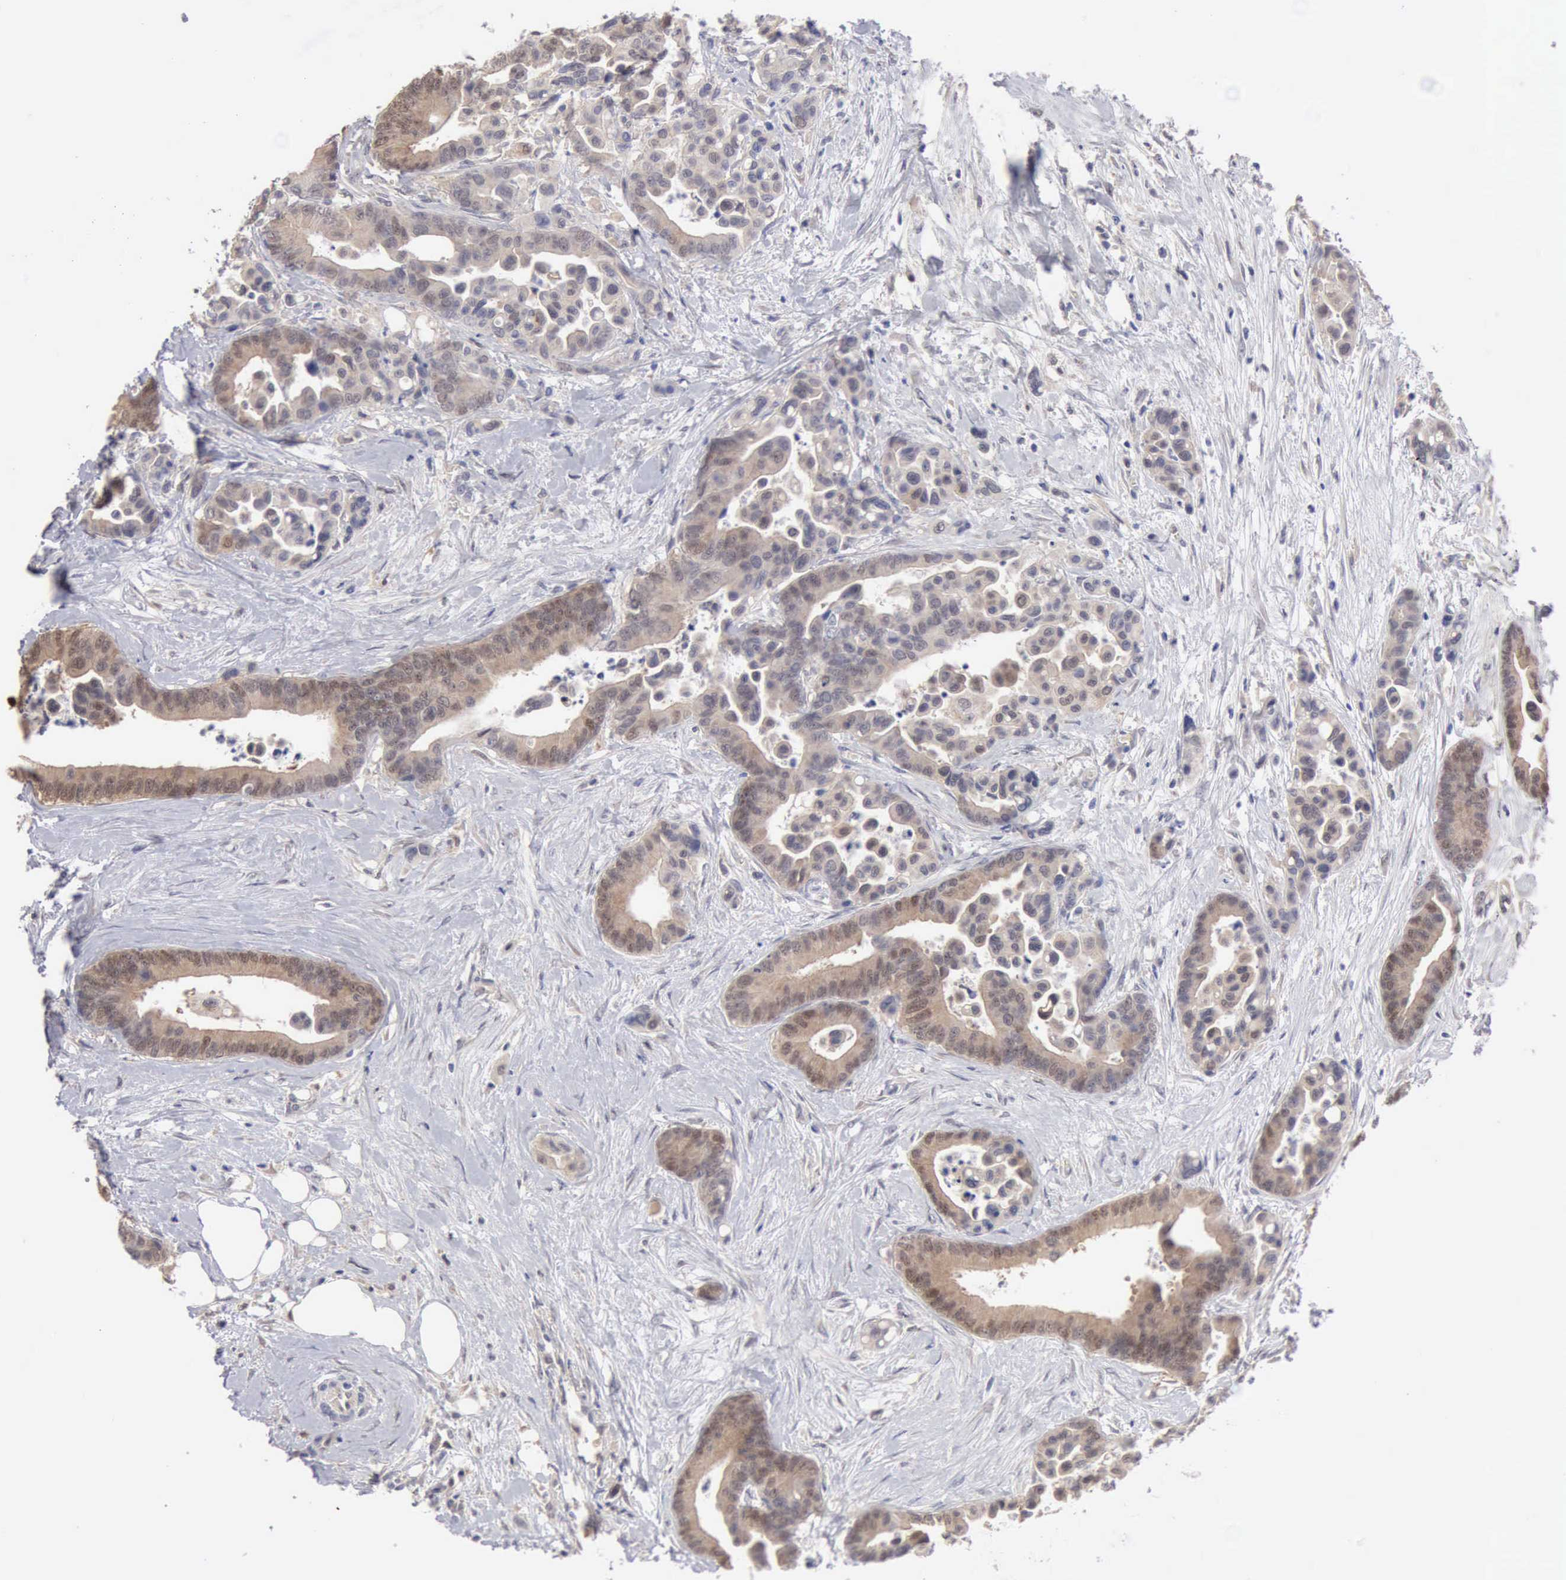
{"staining": {"intensity": "weak", "quantity": "25%-75%", "location": "cytoplasmic/membranous"}, "tissue": "colorectal cancer", "cell_type": "Tumor cells", "image_type": "cancer", "snomed": [{"axis": "morphology", "description": "Adenocarcinoma, NOS"}, {"axis": "topography", "description": "Colon"}], "caption": "Protein expression analysis of colorectal adenocarcinoma shows weak cytoplasmic/membranous staining in approximately 25%-75% of tumor cells. The staining is performed using DAB brown chromogen to label protein expression. The nuclei are counter-stained blue using hematoxylin.", "gene": "PTGR2", "patient": {"sex": "male", "age": 82}}